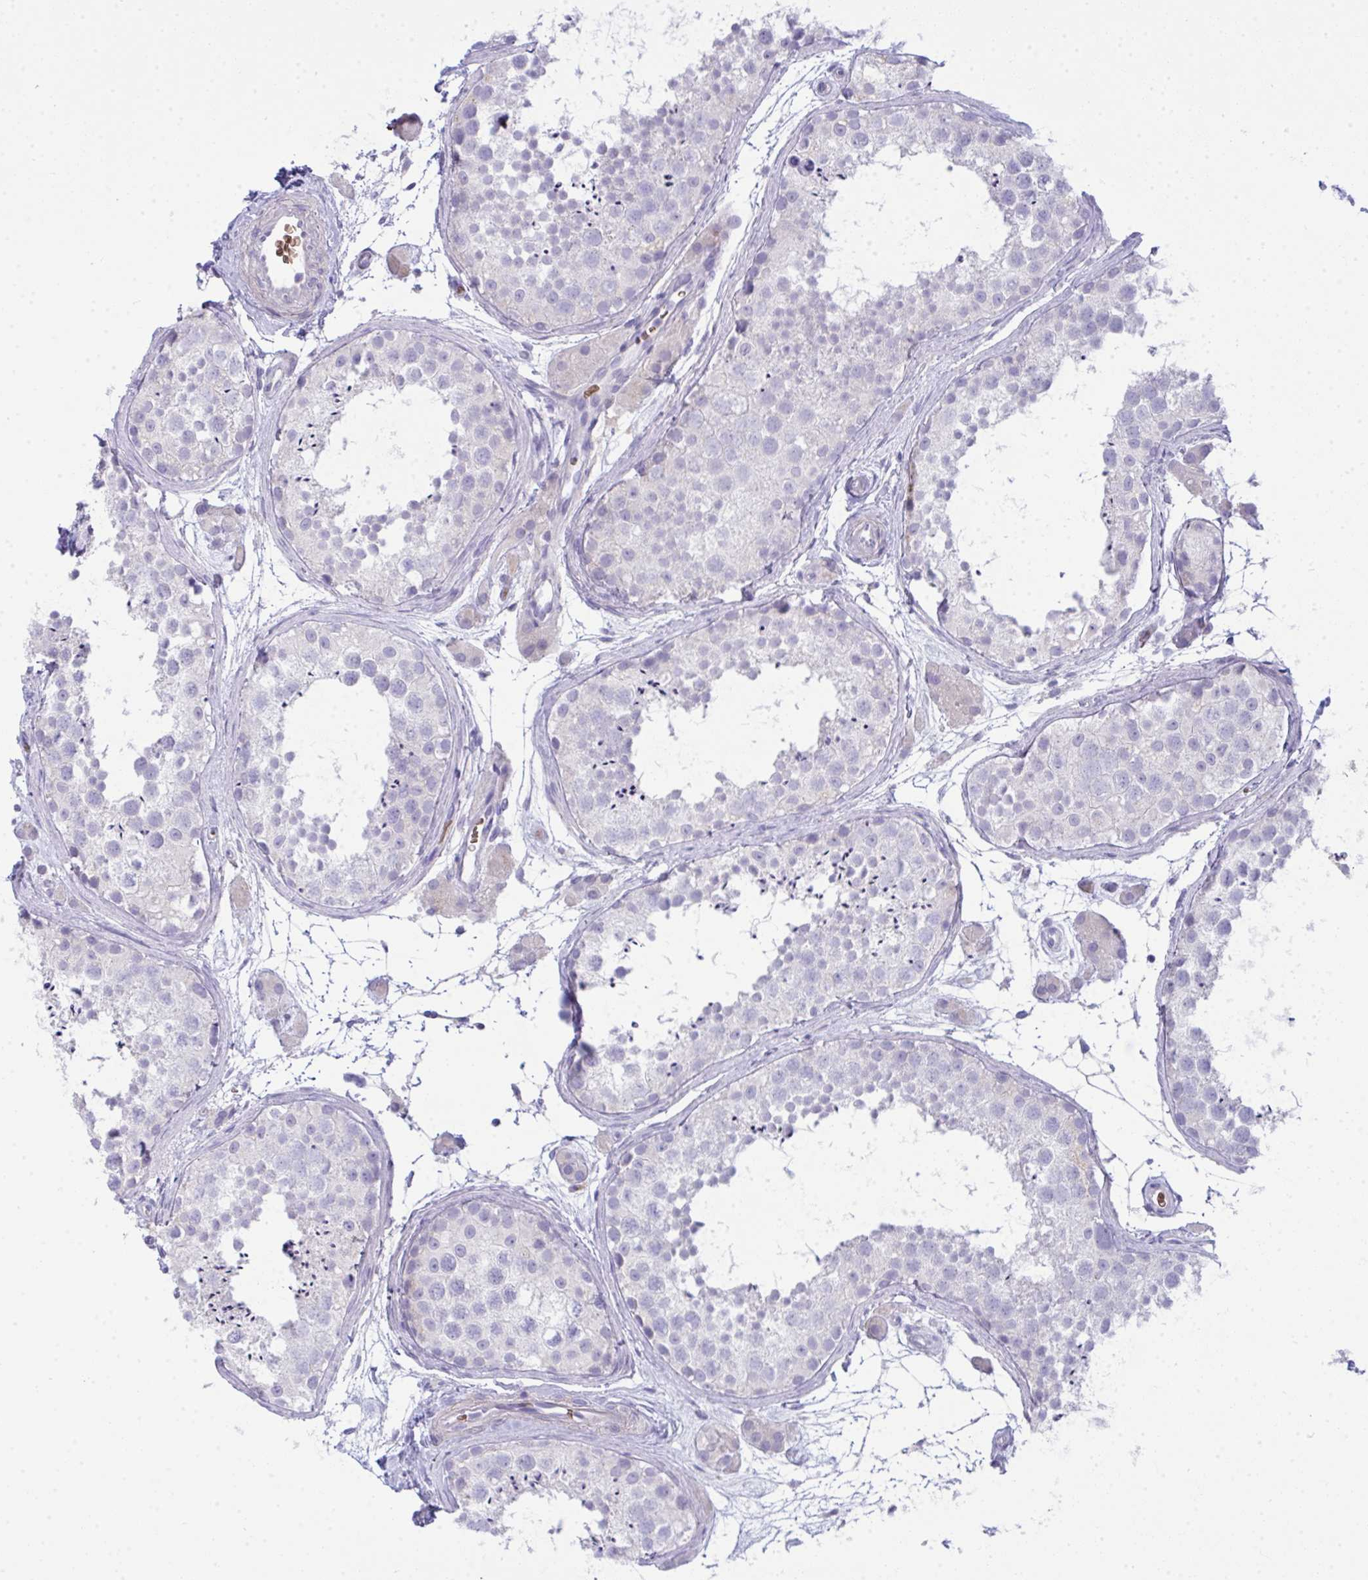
{"staining": {"intensity": "negative", "quantity": "none", "location": "none"}, "tissue": "testis", "cell_type": "Cells in seminiferous ducts", "image_type": "normal", "snomed": [{"axis": "morphology", "description": "Normal tissue, NOS"}, {"axis": "topography", "description": "Testis"}], "caption": "This is an IHC histopathology image of unremarkable testis. There is no positivity in cells in seminiferous ducts.", "gene": "SPTB", "patient": {"sex": "male", "age": 41}}